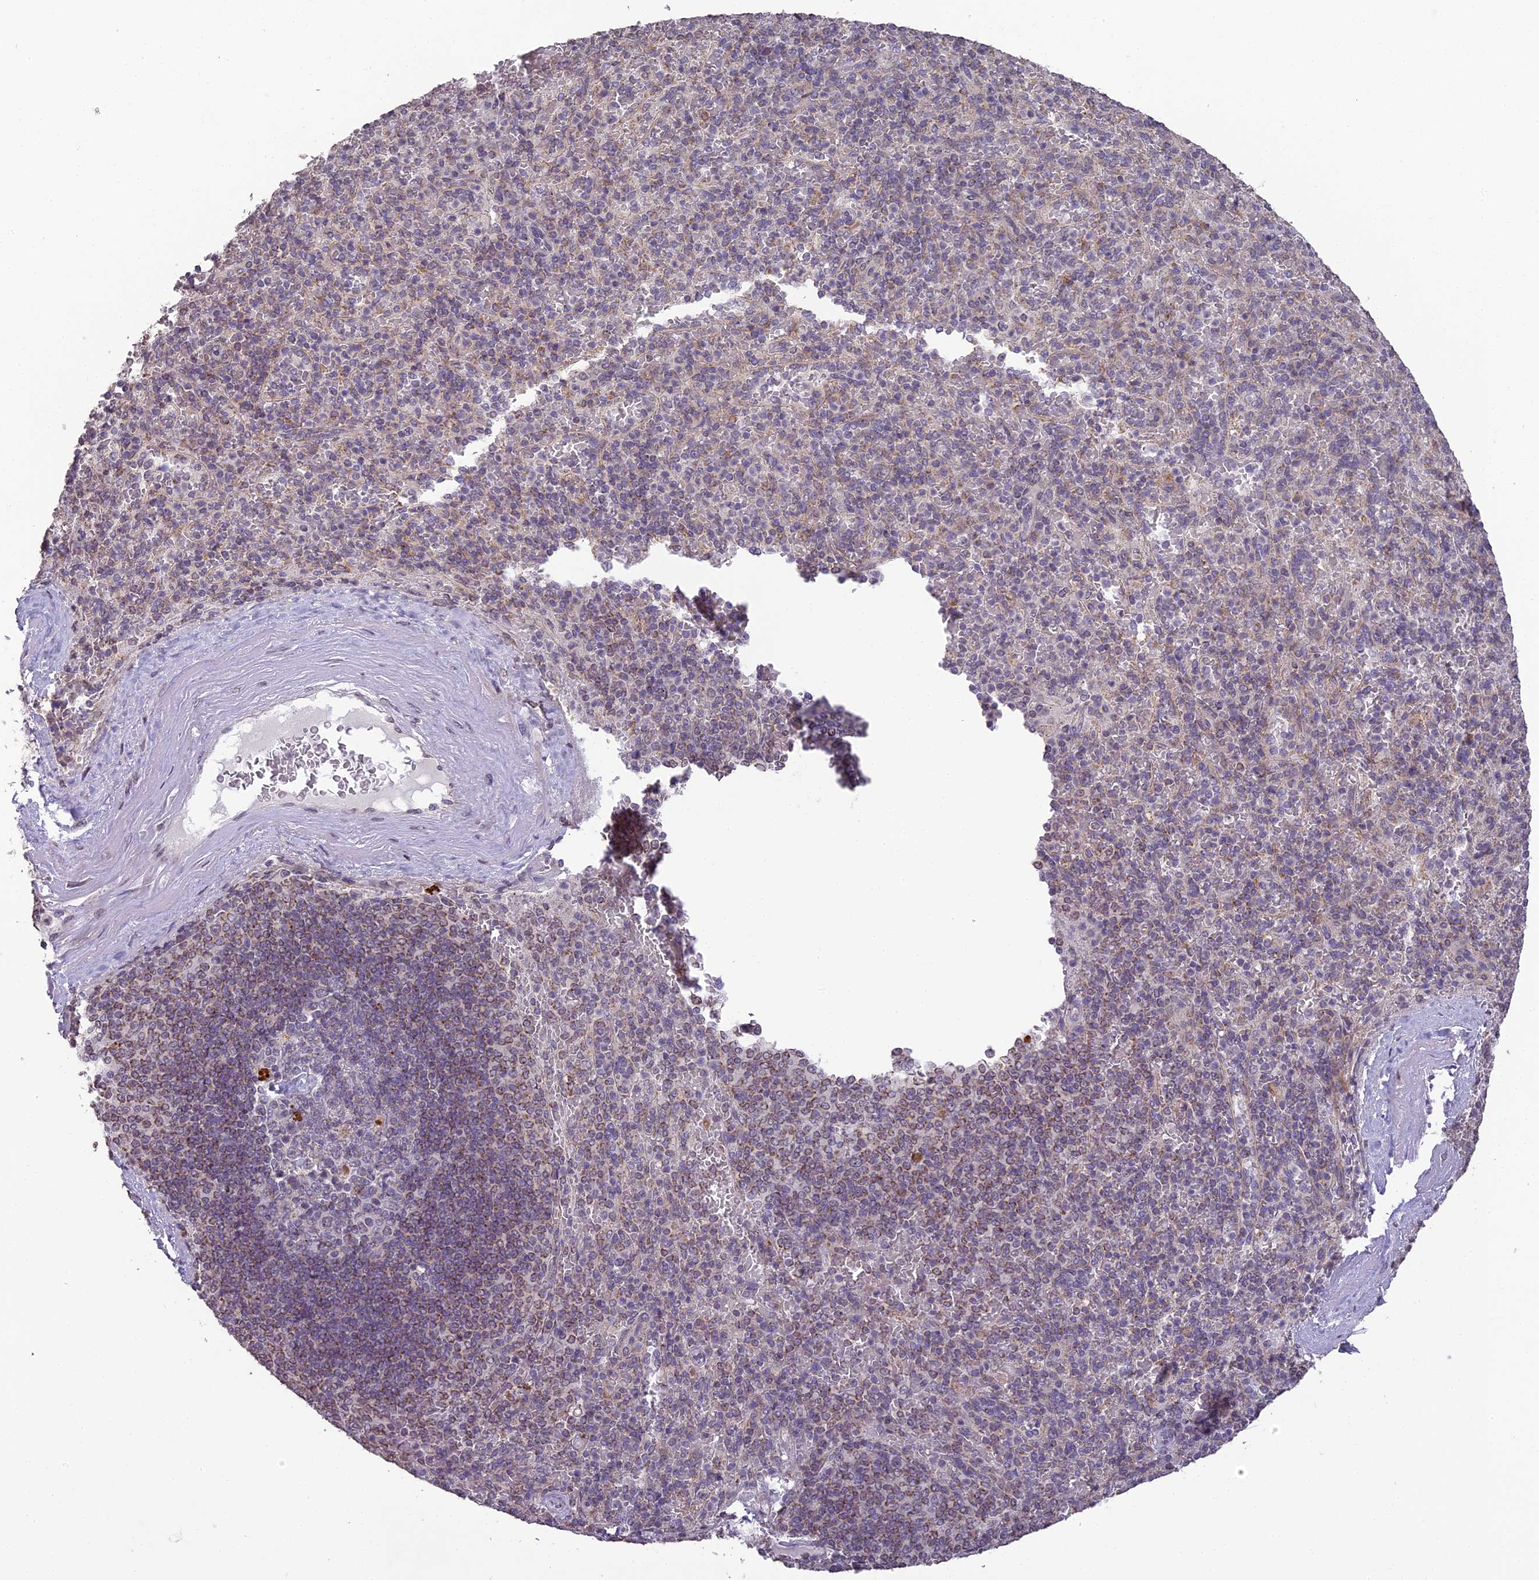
{"staining": {"intensity": "weak", "quantity": "<25%", "location": "cytoplasmic/membranous"}, "tissue": "spleen", "cell_type": "Cells in red pulp", "image_type": "normal", "snomed": [{"axis": "morphology", "description": "Normal tissue, NOS"}, {"axis": "topography", "description": "Spleen"}], "caption": "High magnification brightfield microscopy of unremarkable spleen stained with DAB (brown) and counterstained with hematoxylin (blue): cells in red pulp show no significant staining. Brightfield microscopy of immunohistochemistry stained with DAB (3,3'-diaminobenzidine) (brown) and hematoxylin (blue), captured at high magnification.", "gene": "ERG28", "patient": {"sex": "male", "age": 82}}